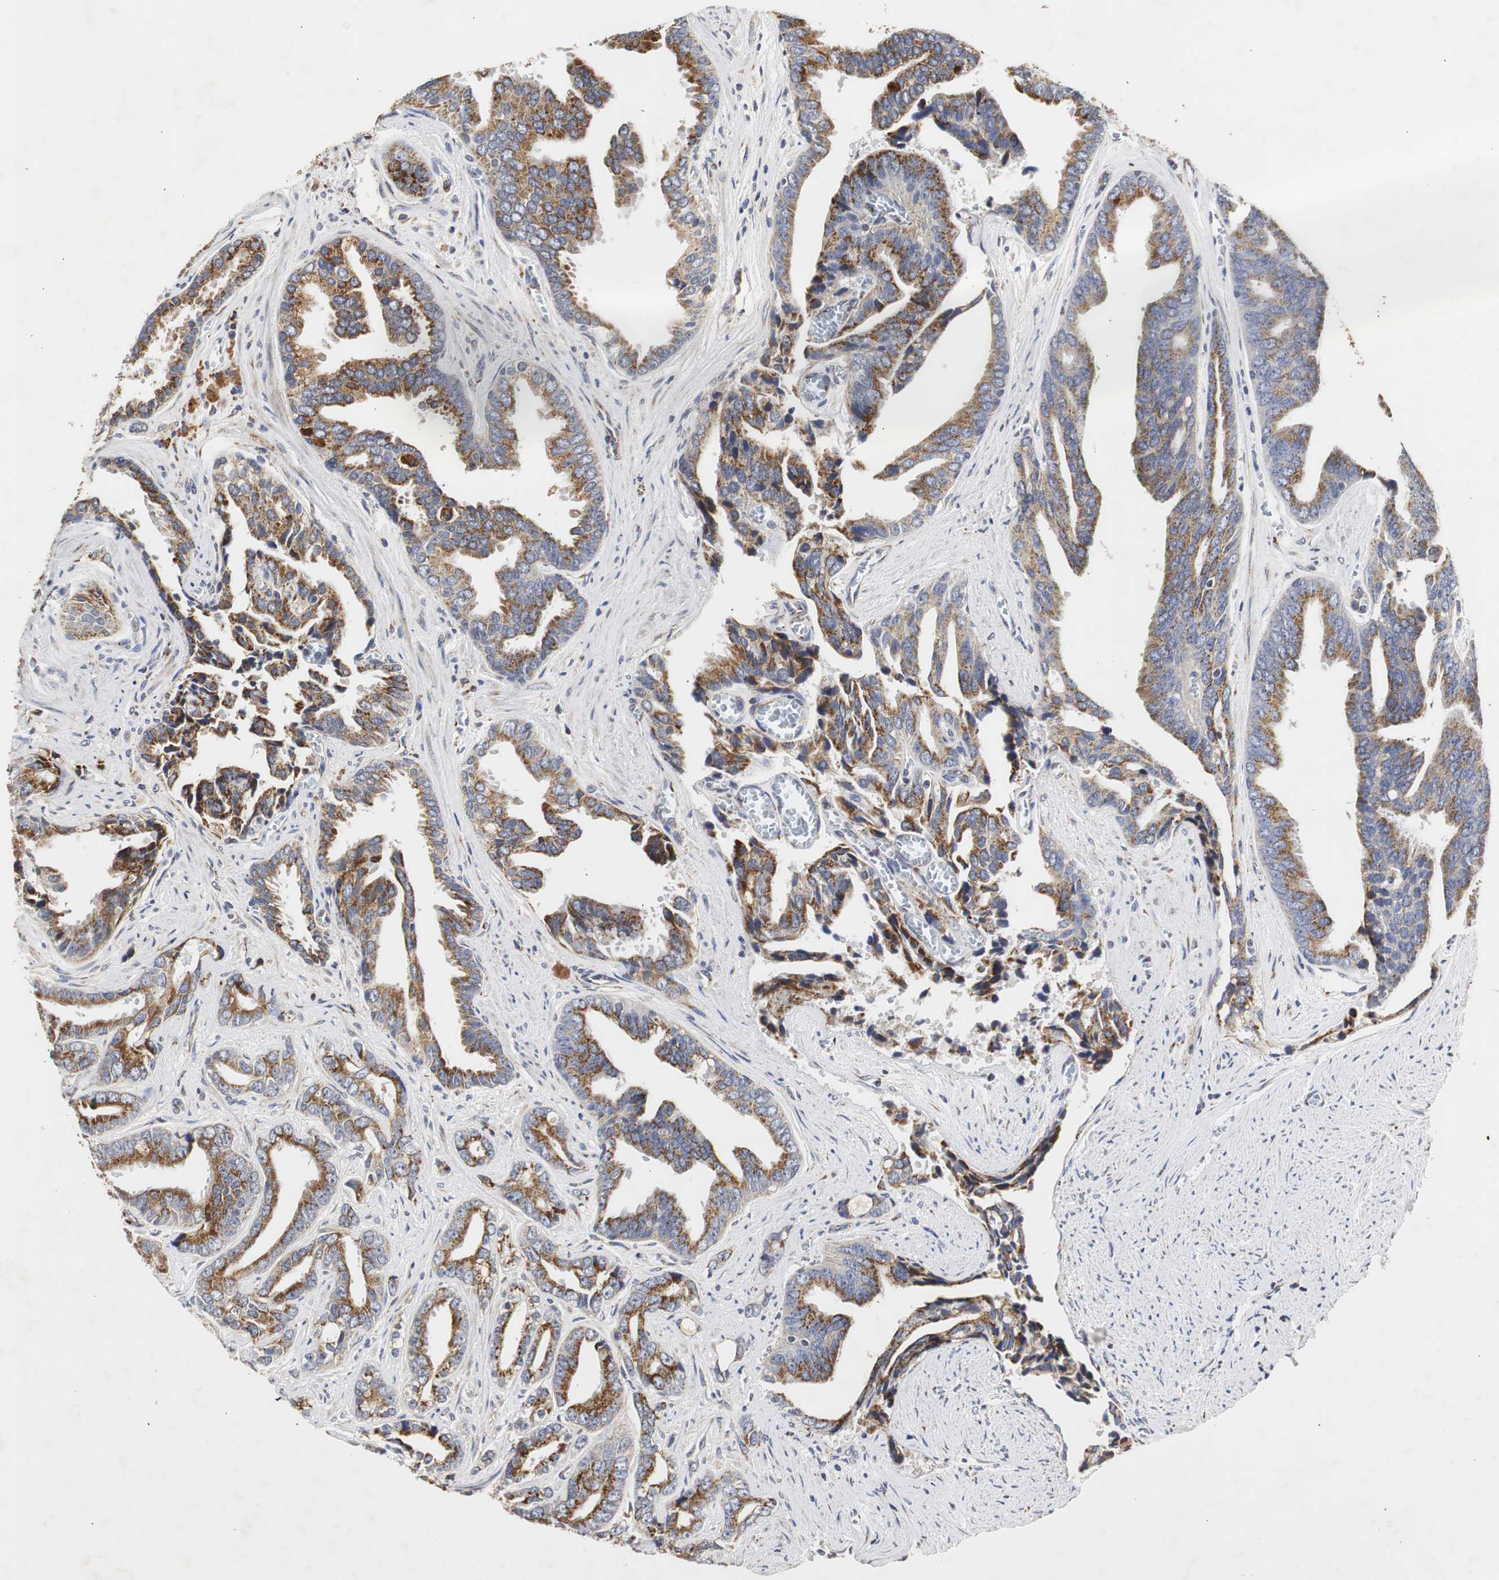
{"staining": {"intensity": "strong", "quantity": ">75%", "location": "cytoplasmic/membranous"}, "tissue": "prostate cancer", "cell_type": "Tumor cells", "image_type": "cancer", "snomed": [{"axis": "morphology", "description": "Adenocarcinoma, High grade"}, {"axis": "topography", "description": "Prostate"}], "caption": "Tumor cells reveal high levels of strong cytoplasmic/membranous staining in about >75% of cells in human high-grade adenocarcinoma (prostate).", "gene": "HSD17B10", "patient": {"sex": "male", "age": 67}}